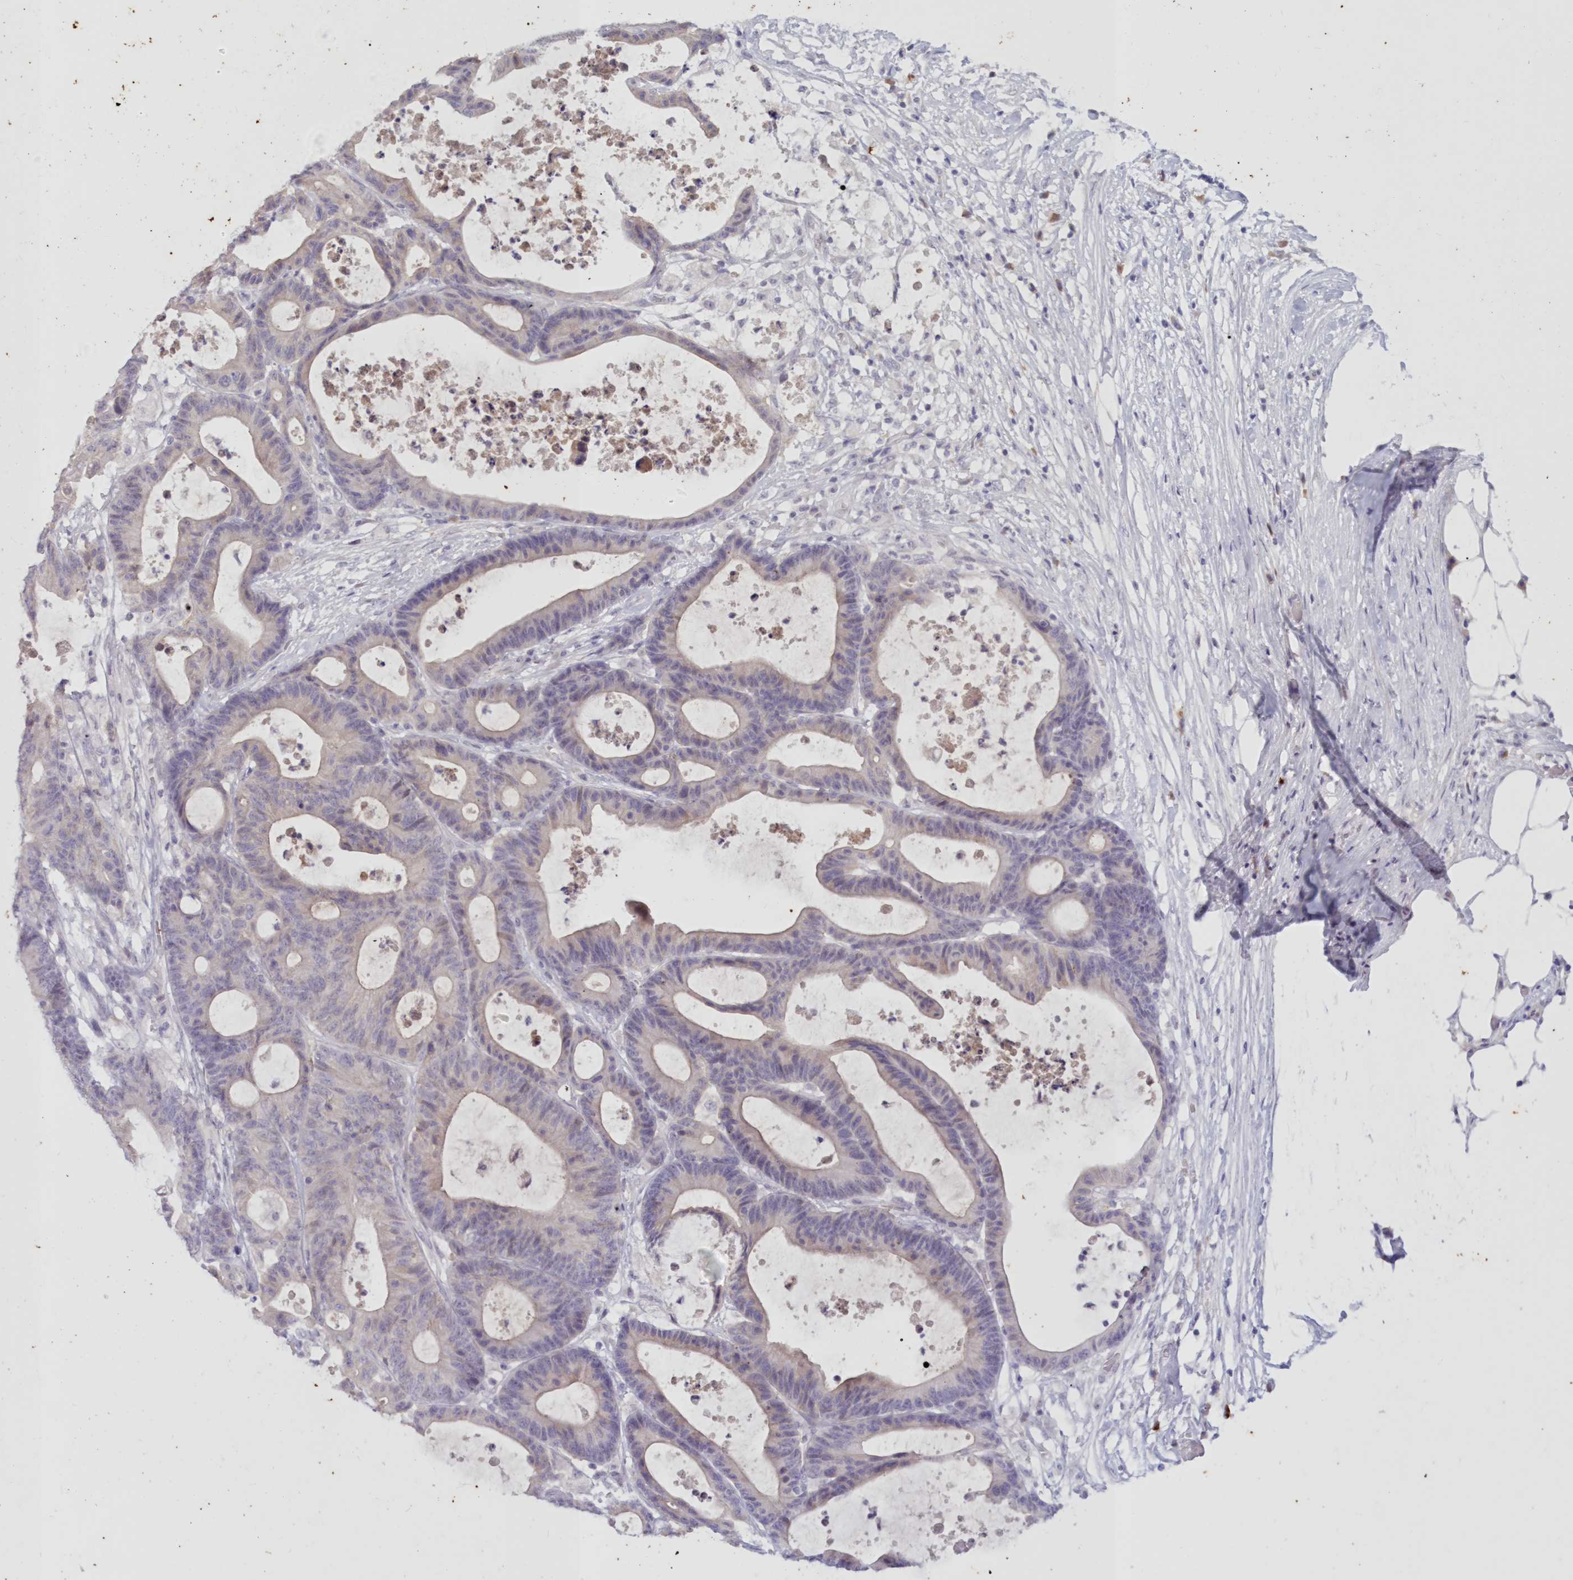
{"staining": {"intensity": "weak", "quantity": "<25%", "location": "cytoplasmic/membranous"}, "tissue": "colorectal cancer", "cell_type": "Tumor cells", "image_type": "cancer", "snomed": [{"axis": "morphology", "description": "Adenocarcinoma, NOS"}, {"axis": "topography", "description": "Colon"}], "caption": "Protein analysis of adenocarcinoma (colorectal) demonstrates no significant staining in tumor cells. Brightfield microscopy of immunohistochemistry stained with DAB (brown) and hematoxylin (blue), captured at high magnification.", "gene": "SNED1", "patient": {"sex": "female", "age": 84}}